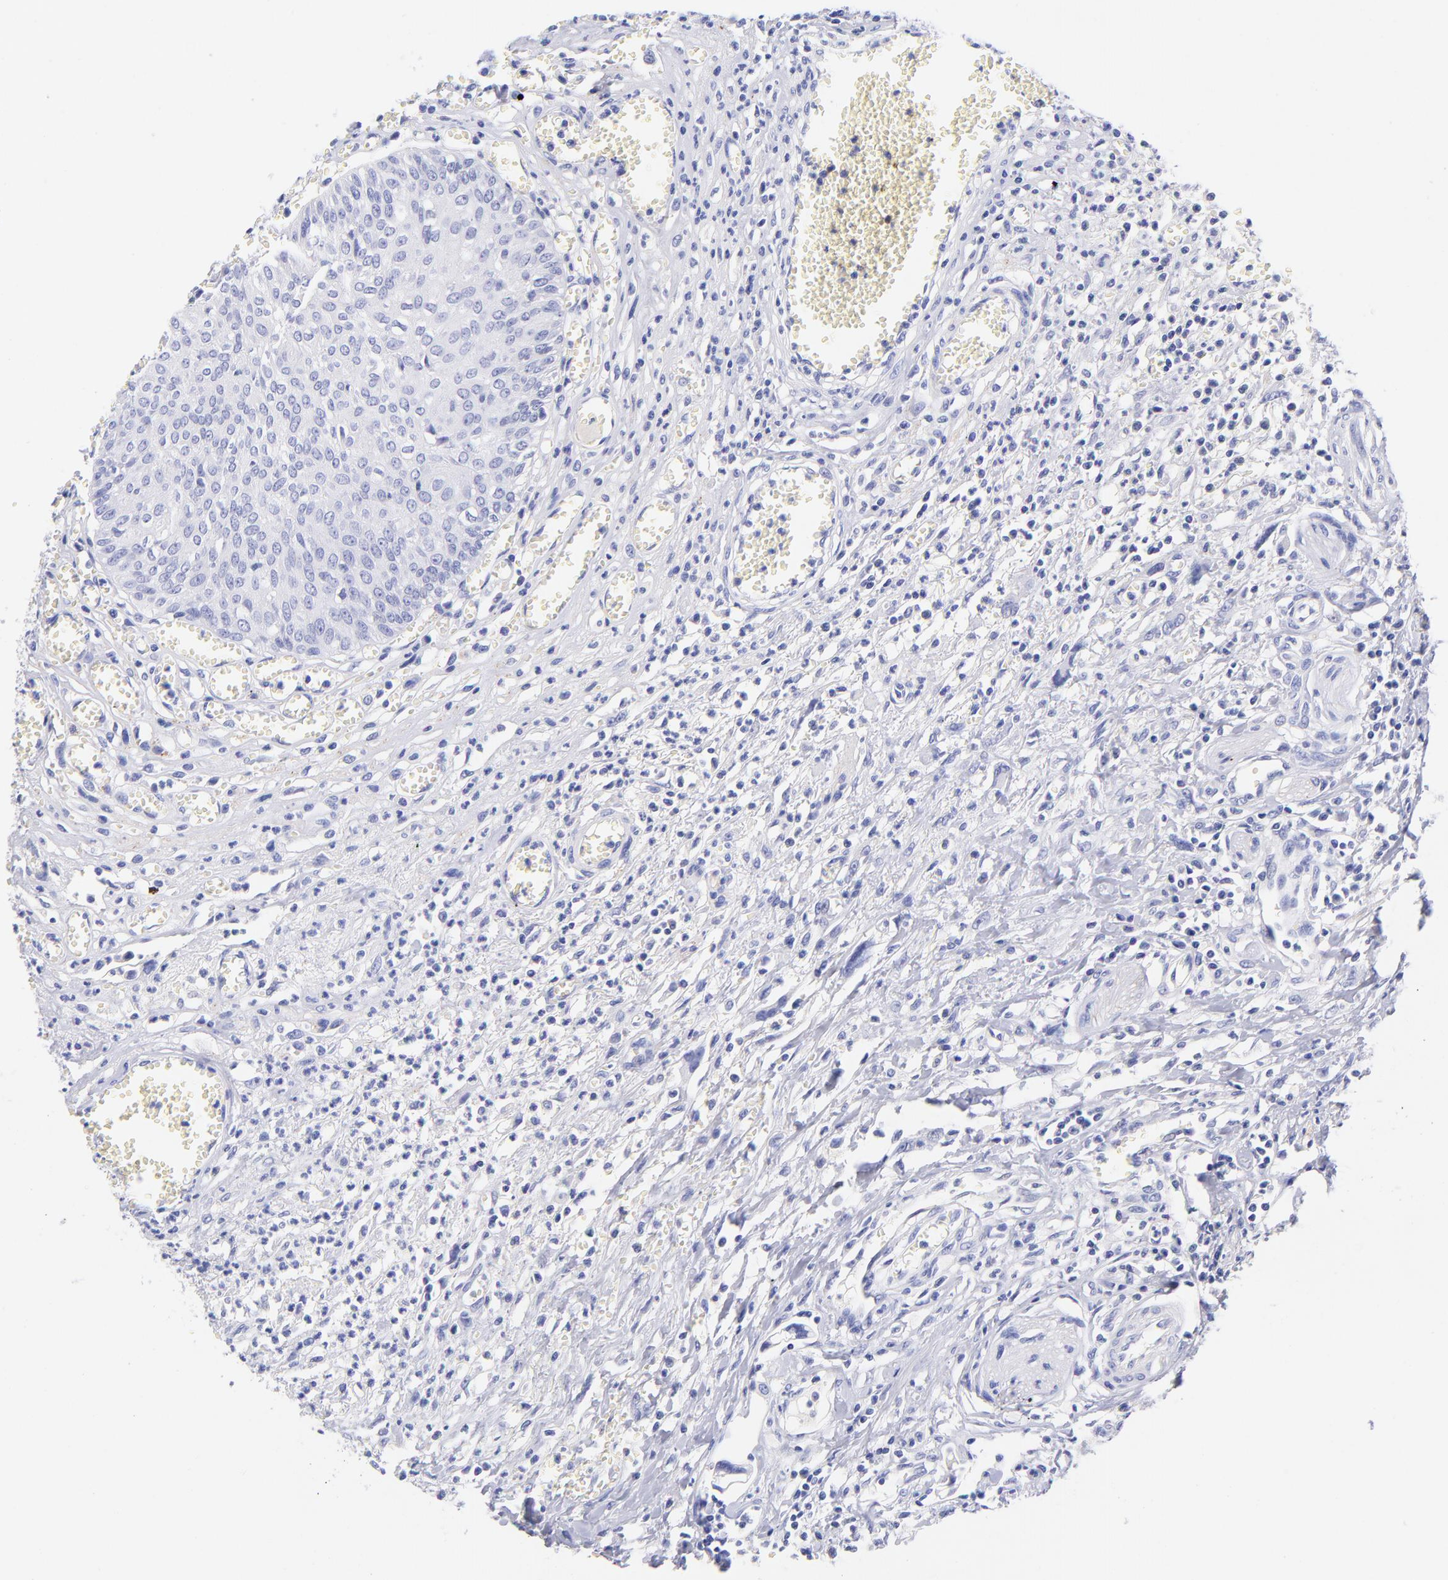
{"staining": {"intensity": "negative", "quantity": "none", "location": "none"}, "tissue": "urothelial cancer", "cell_type": "Tumor cells", "image_type": "cancer", "snomed": [{"axis": "morphology", "description": "Urothelial carcinoma, High grade"}, {"axis": "topography", "description": "Urinary bladder"}], "caption": "Tumor cells are negative for protein expression in human urothelial cancer.", "gene": "RAB3B", "patient": {"sex": "male", "age": 66}}